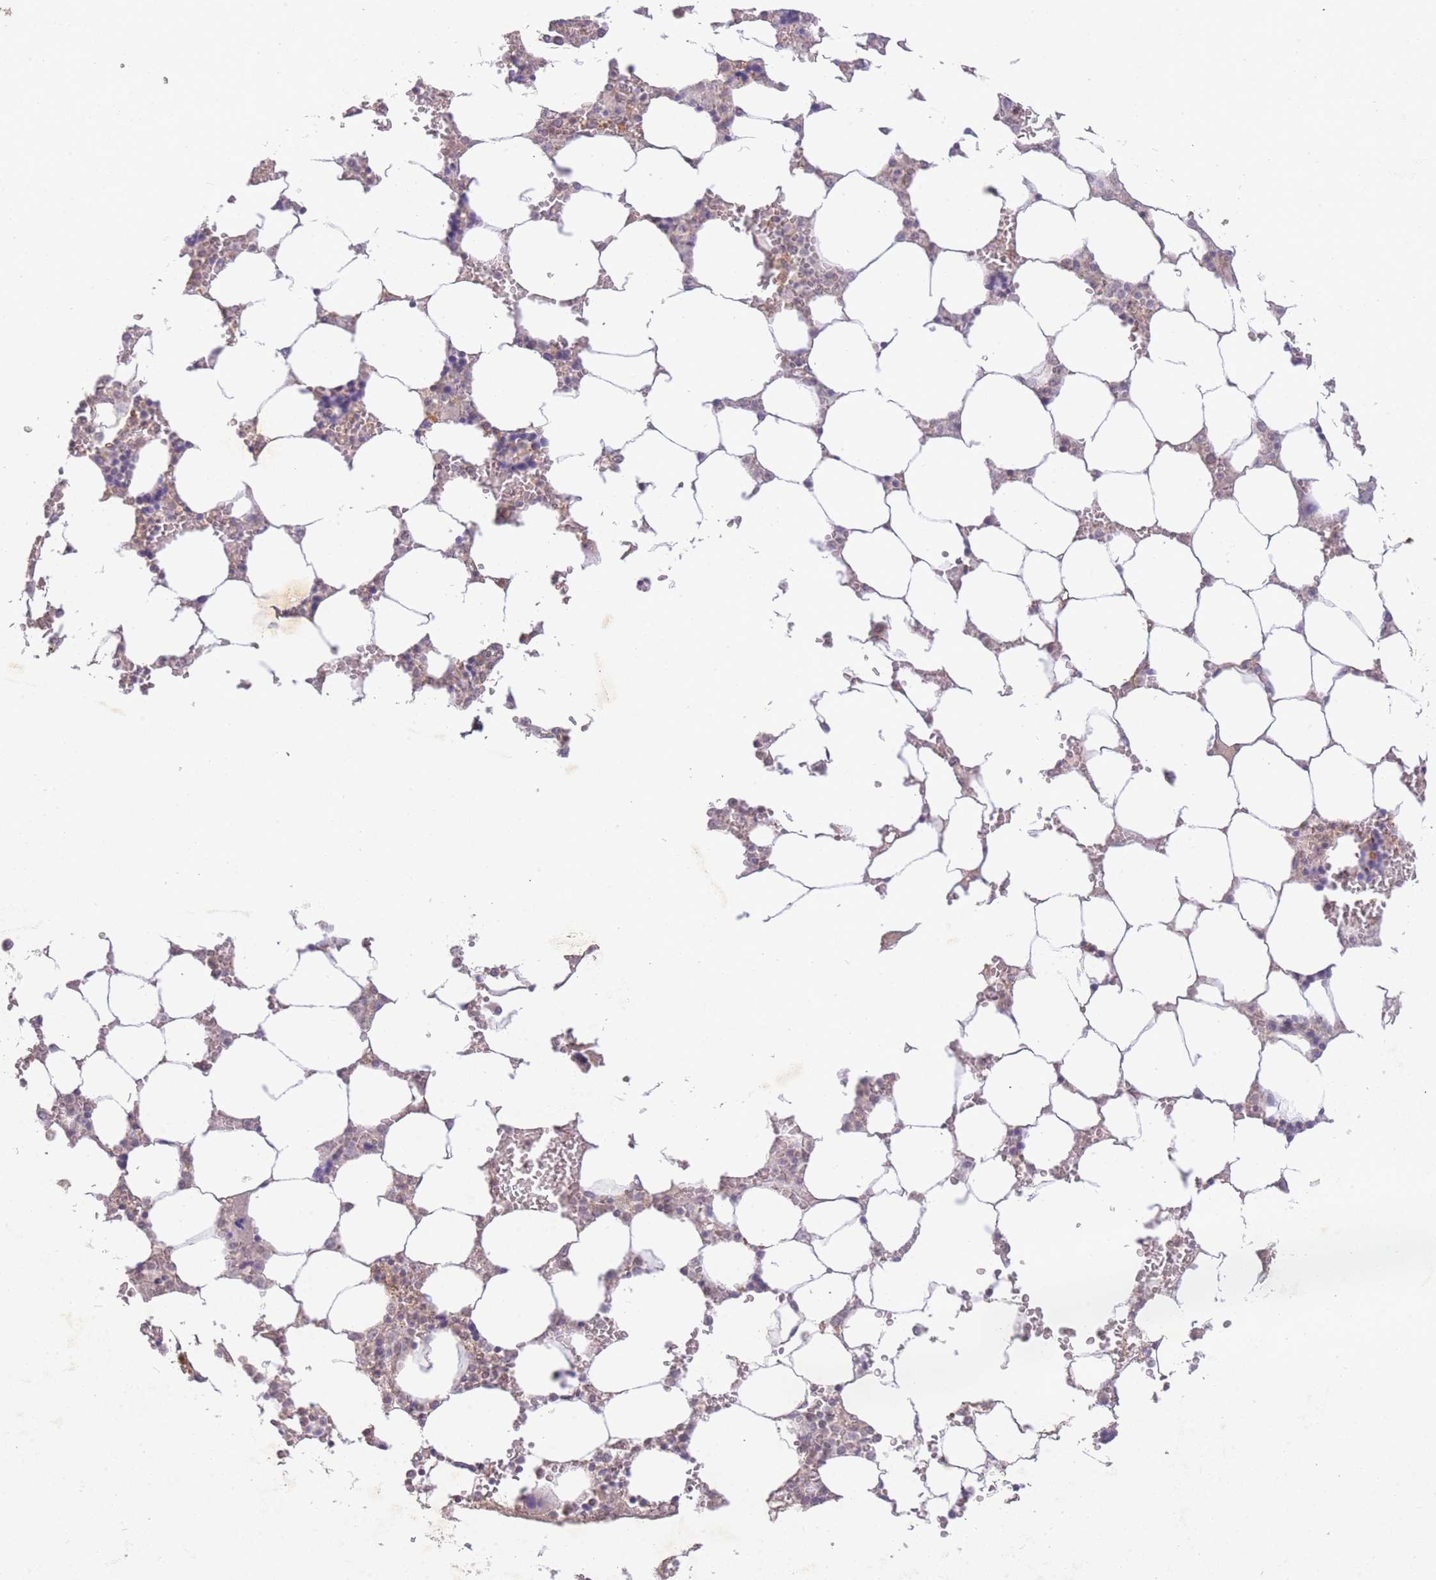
{"staining": {"intensity": "moderate", "quantity": "<25%", "location": "cytoplasmic/membranous"}, "tissue": "bone marrow", "cell_type": "Hematopoietic cells", "image_type": "normal", "snomed": [{"axis": "morphology", "description": "Normal tissue, NOS"}, {"axis": "topography", "description": "Bone marrow"}], "caption": "This image displays IHC staining of unremarkable bone marrow, with low moderate cytoplasmic/membranous expression in approximately <25% of hematopoietic cells.", "gene": "RNF144B", "patient": {"sex": "male", "age": 64}}